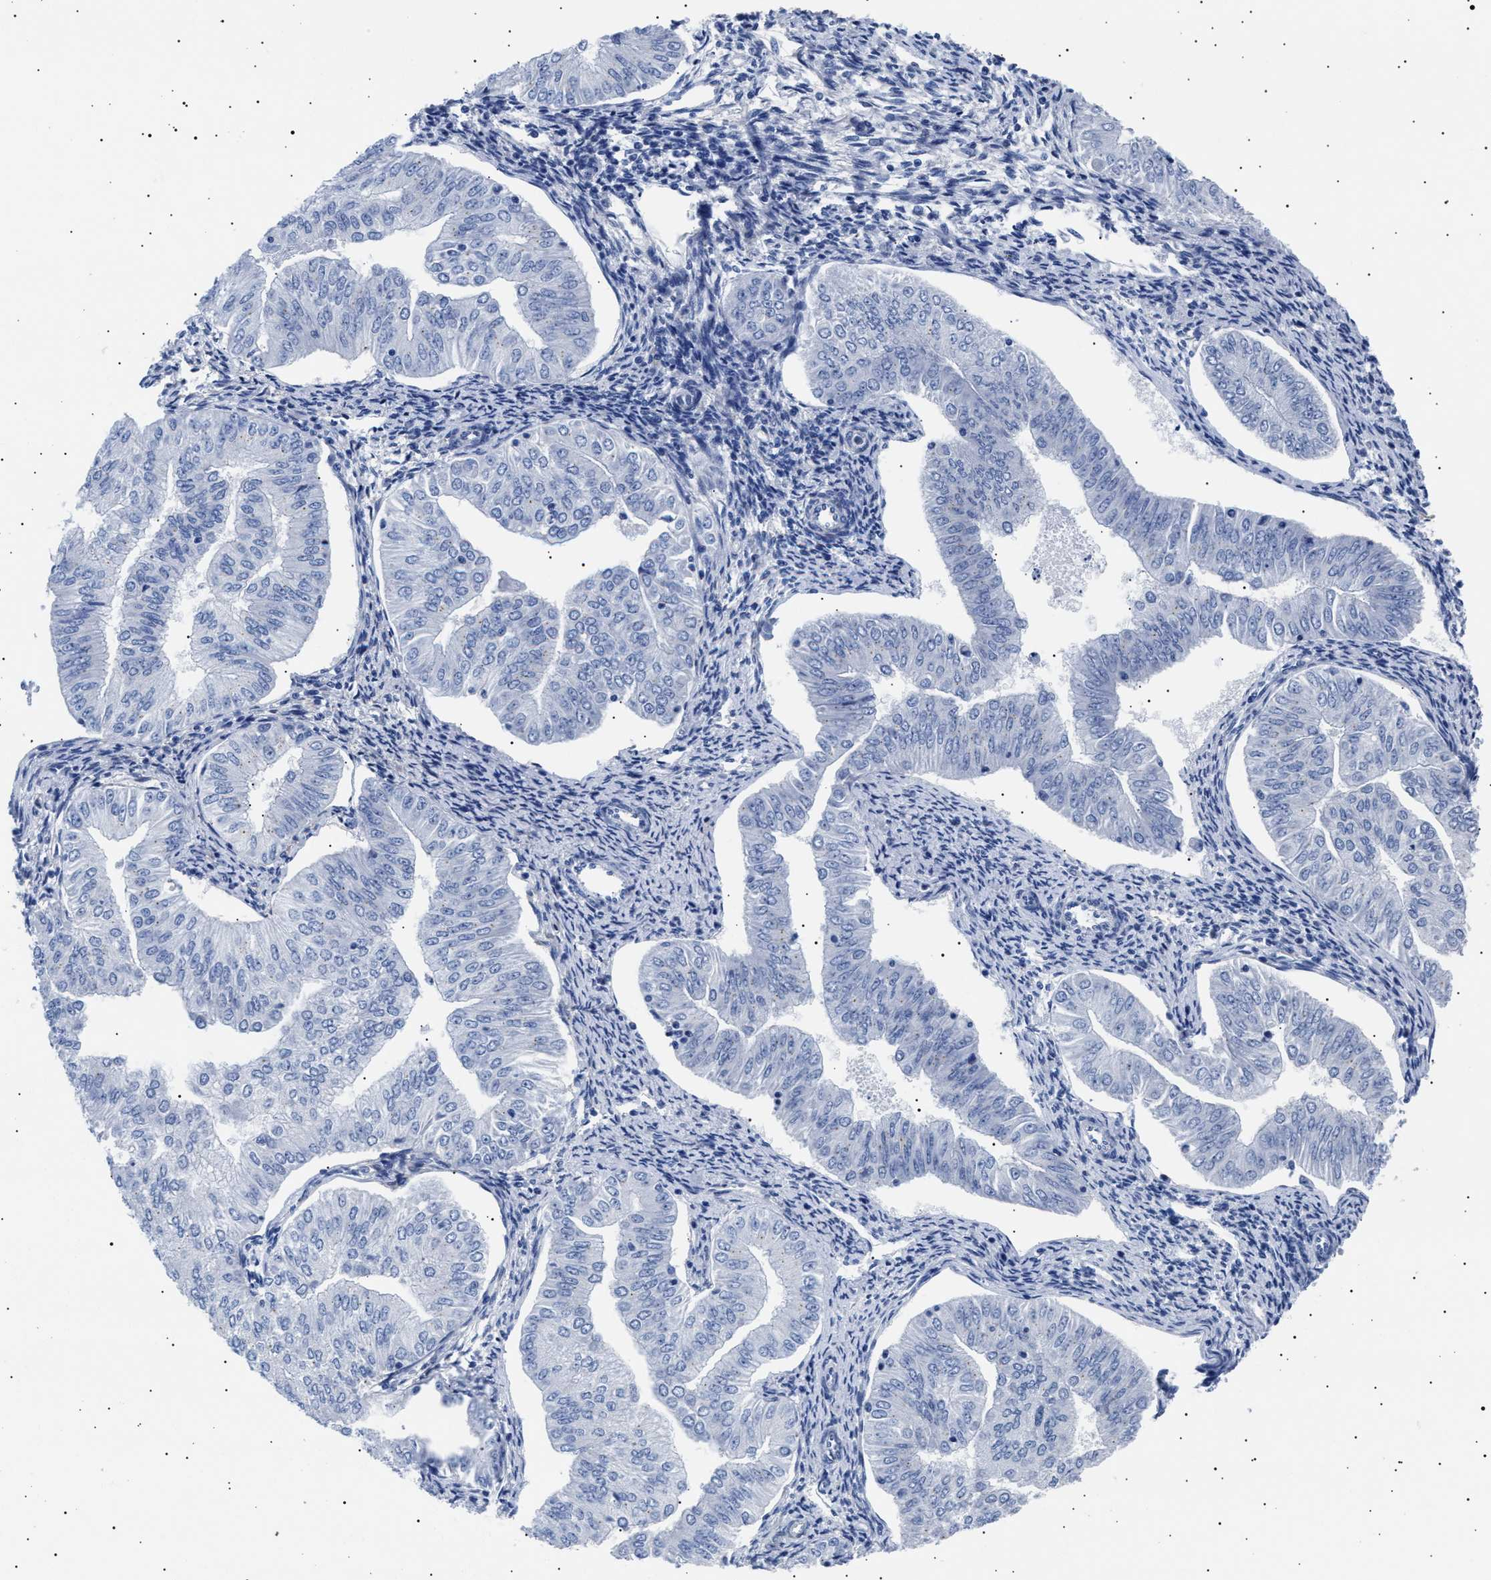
{"staining": {"intensity": "negative", "quantity": "none", "location": "none"}, "tissue": "endometrial cancer", "cell_type": "Tumor cells", "image_type": "cancer", "snomed": [{"axis": "morphology", "description": "Normal tissue, NOS"}, {"axis": "morphology", "description": "Adenocarcinoma, NOS"}, {"axis": "topography", "description": "Endometrium"}], "caption": "Photomicrograph shows no protein expression in tumor cells of endometrial adenocarcinoma tissue. Nuclei are stained in blue.", "gene": "HEMGN", "patient": {"sex": "female", "age": 53}}